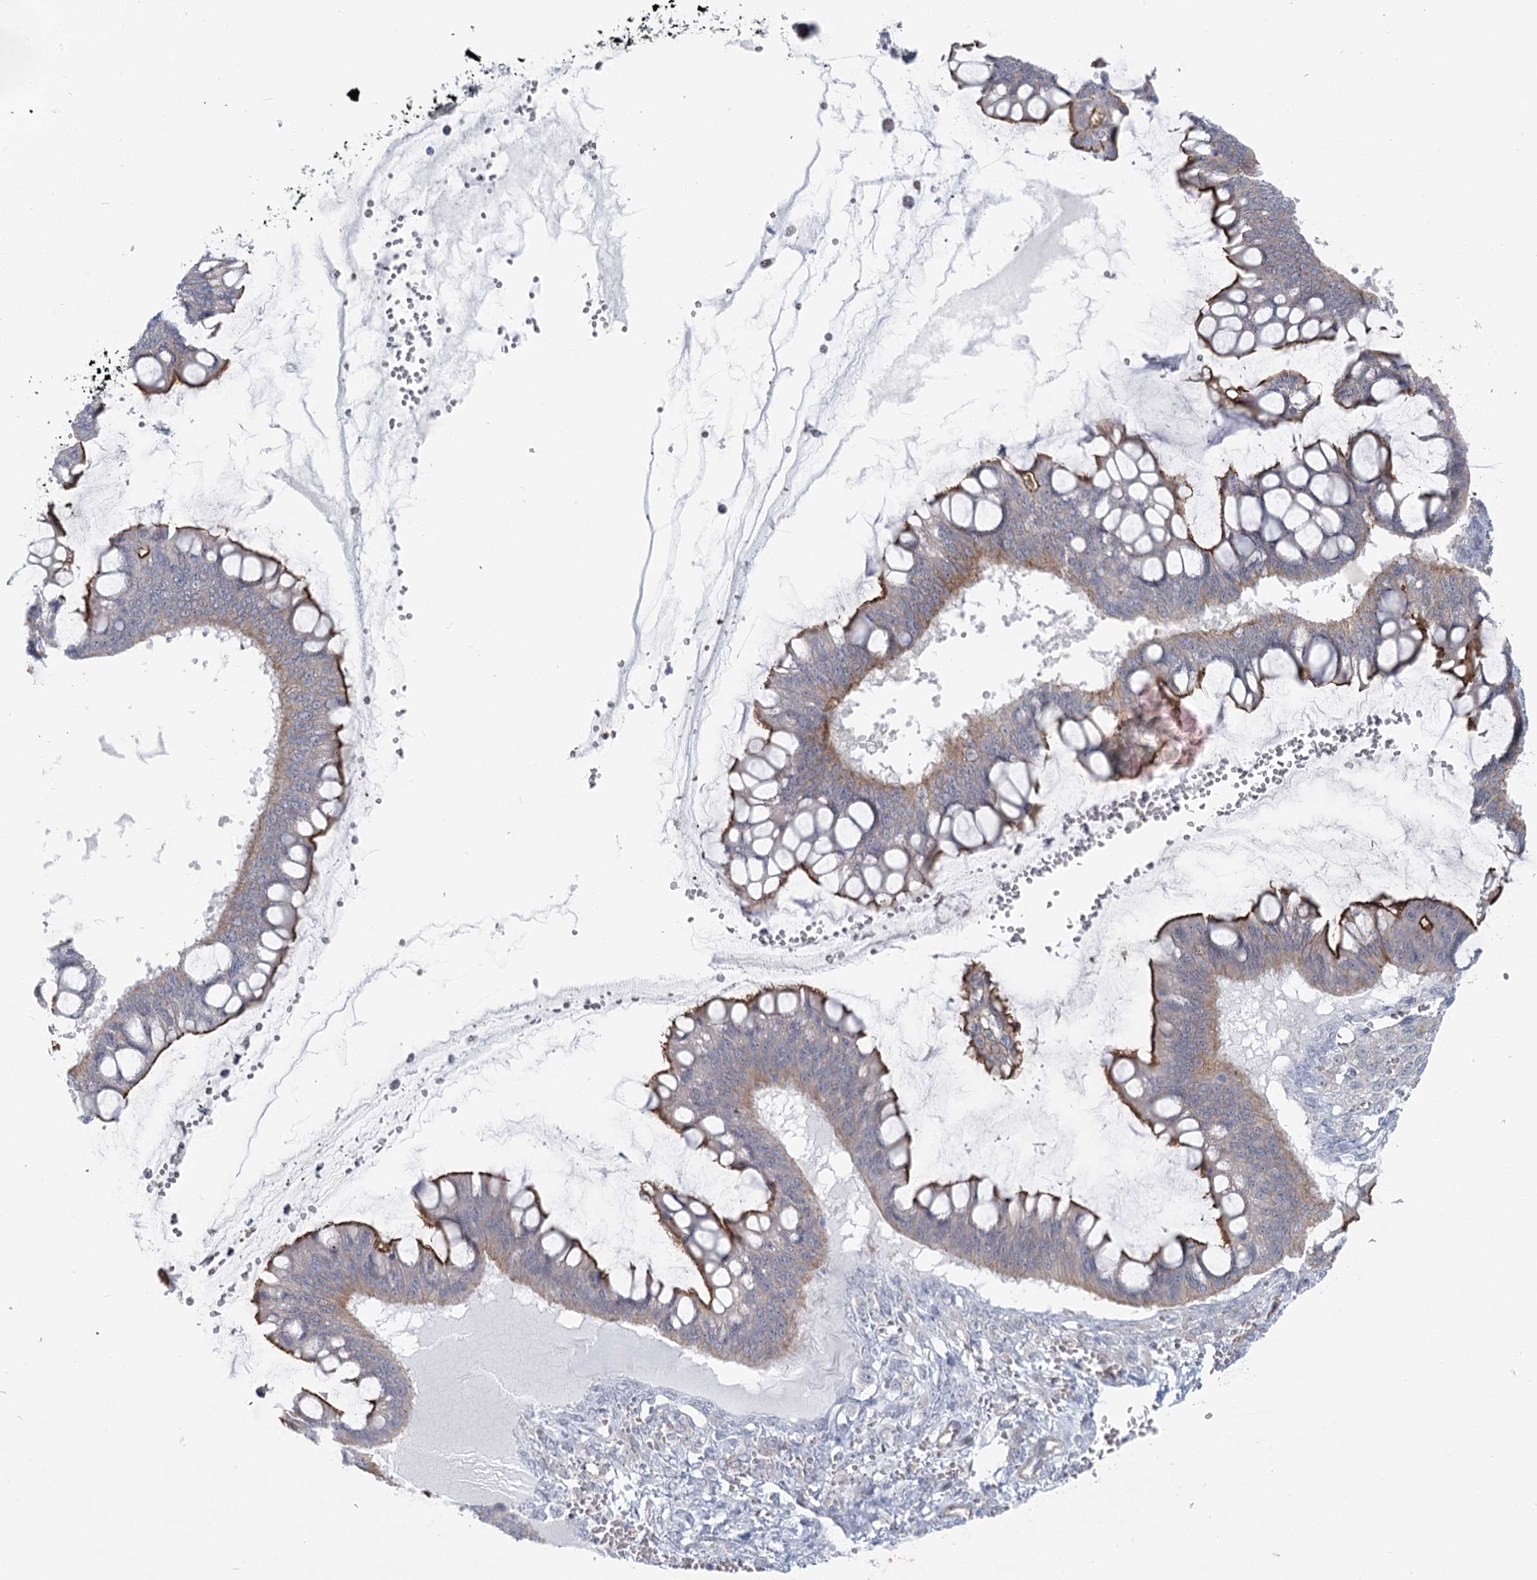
{"staining": {"intensity": "moderate", "quantity": "25%-75%", "location": "cytoplasmic/membranous"}, "tissue": "ovarian cancer", "cell_type": "Tumor cells", "image_type": "cancer", "snomed": [{"axis": "morphology", "description": "Cystadenocarcinoma, mucinous, NOS"}, {"axis": "topography", "description": "Ovary"}], "caption": "Protein staining demonstrates moderate cytoplasmic/membranous expression in about 25%-75% of tumor cells in ovarian cancer (mucinous cystadenocarcinoma). Nuclei are stained in blue.", "gene": "ABHD8", "patient": {"sex": "female", "age": 73}}